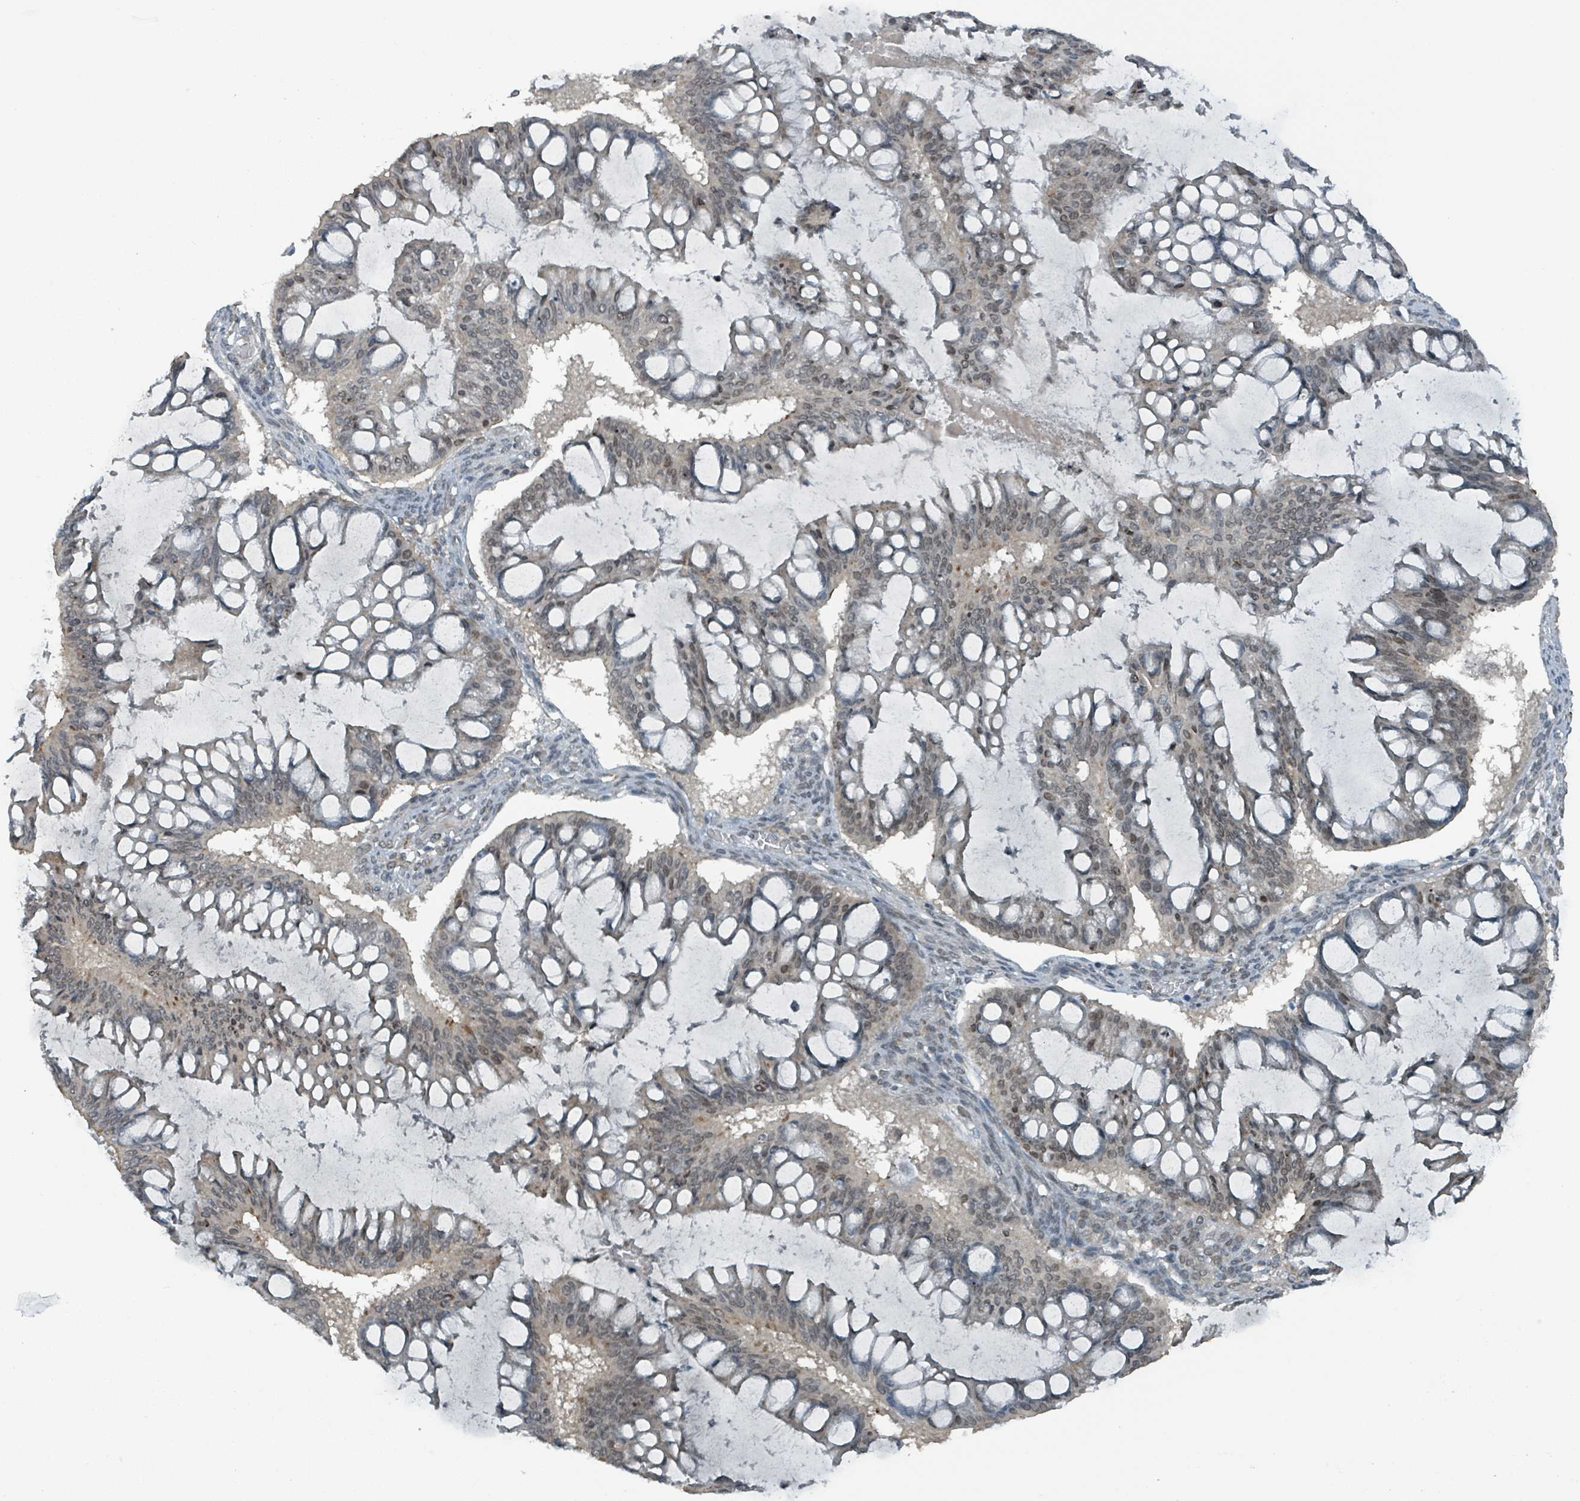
{"staining": {"intensity": "weak", "quantity": "25%-75%", "location": "nuclear"}, "tissue": "ovarian cancer", "cell_type": "Tumor cells", "image_type": "cancer", "snomed": [{"axis": "morphology", "description": "Cystadenocarcinoma, mucinous, NOS"}, {"axis": "topography", "description": "Ovary"}], "caption": "The photomicrograph exhibits staining of ovarian cancer, revealing weak nuclear protein staining (brown color) within tumor cells.", "gene": "PHIP", "patient": {"sex": "female", "age": 73}}